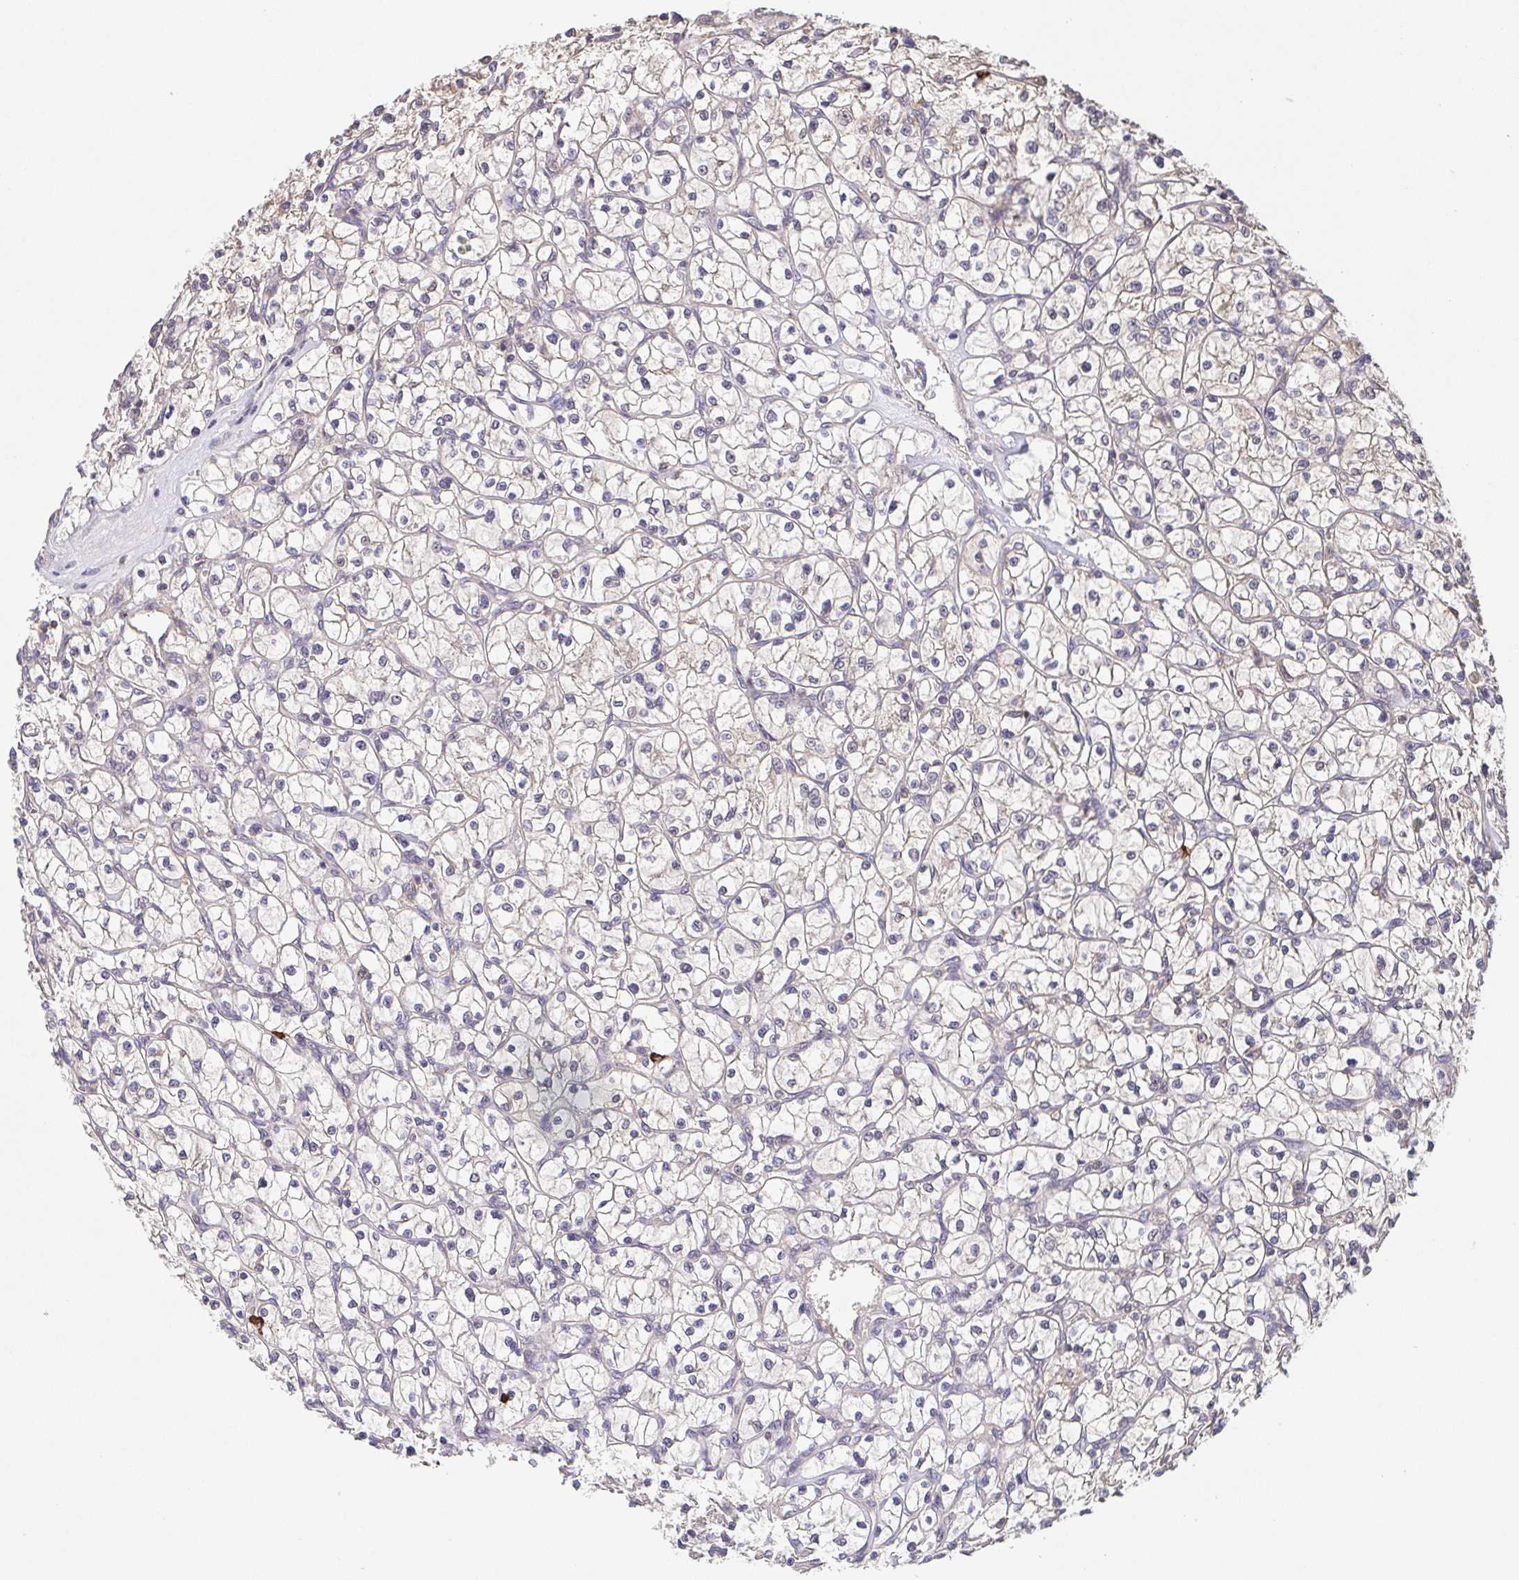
{"staining": {"intensity": "negative", "quantity": "none", "location": "none"}, "tissue": "renal cancer", "cell_type": "Tumor cells", "image_type": "cancer", "snomed": [{"axis": "morphology", "description": "Adenocarcinoma, NOS"}, {"axis": "topography", "description": "Kidney"}], "caption": "Photomicrograph shows no significant protein positivity in tumor cells of renal cancer (adenocarcinoma).", "gene": "PREPL", "patient": {"sex": "female", "age": 64}}